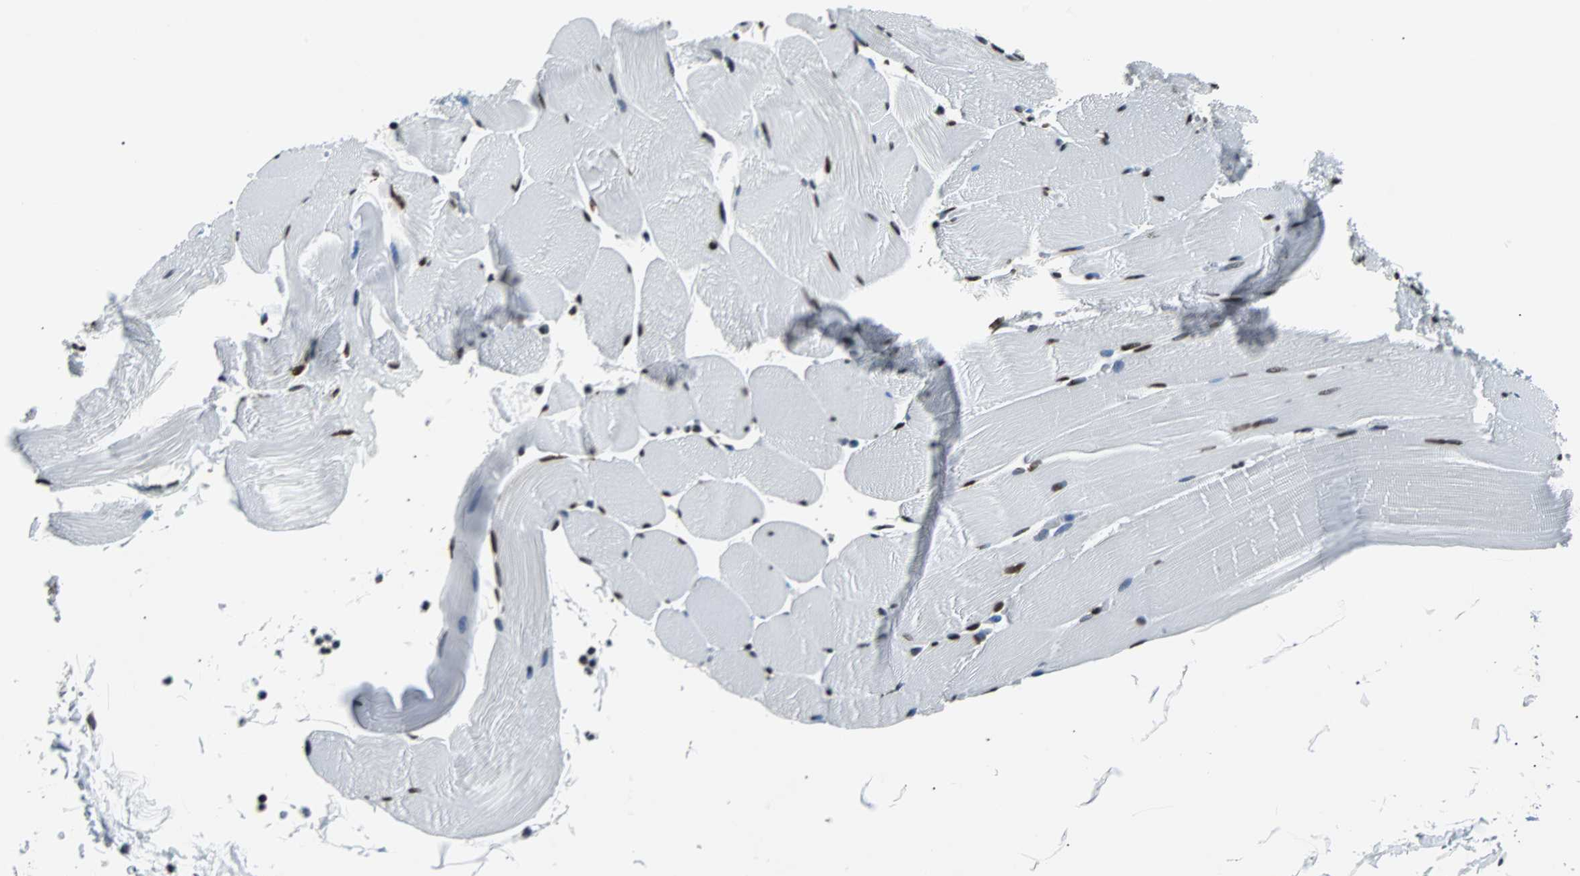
{"staining": {"intensity": "strong", "quantity": "25%-75%", "location": "nuclear"}, "tissue": "skeletal muscle", "cell_type": "Myocytes", "image_type": "normal", "snomed": [{"axis": "morphology", "description": "Normal tissue, NOS"}, {"axis": "topography", "description": "Skeletal muscle"}], "caption": "The image shows immunohistochemical staining of normal skeletal muscle. There is strong nuclear positivity is identified in about 25%-75% of myocytes.", "gene": "FUBP1", "patient": {"sex": "male", "age": 62}}